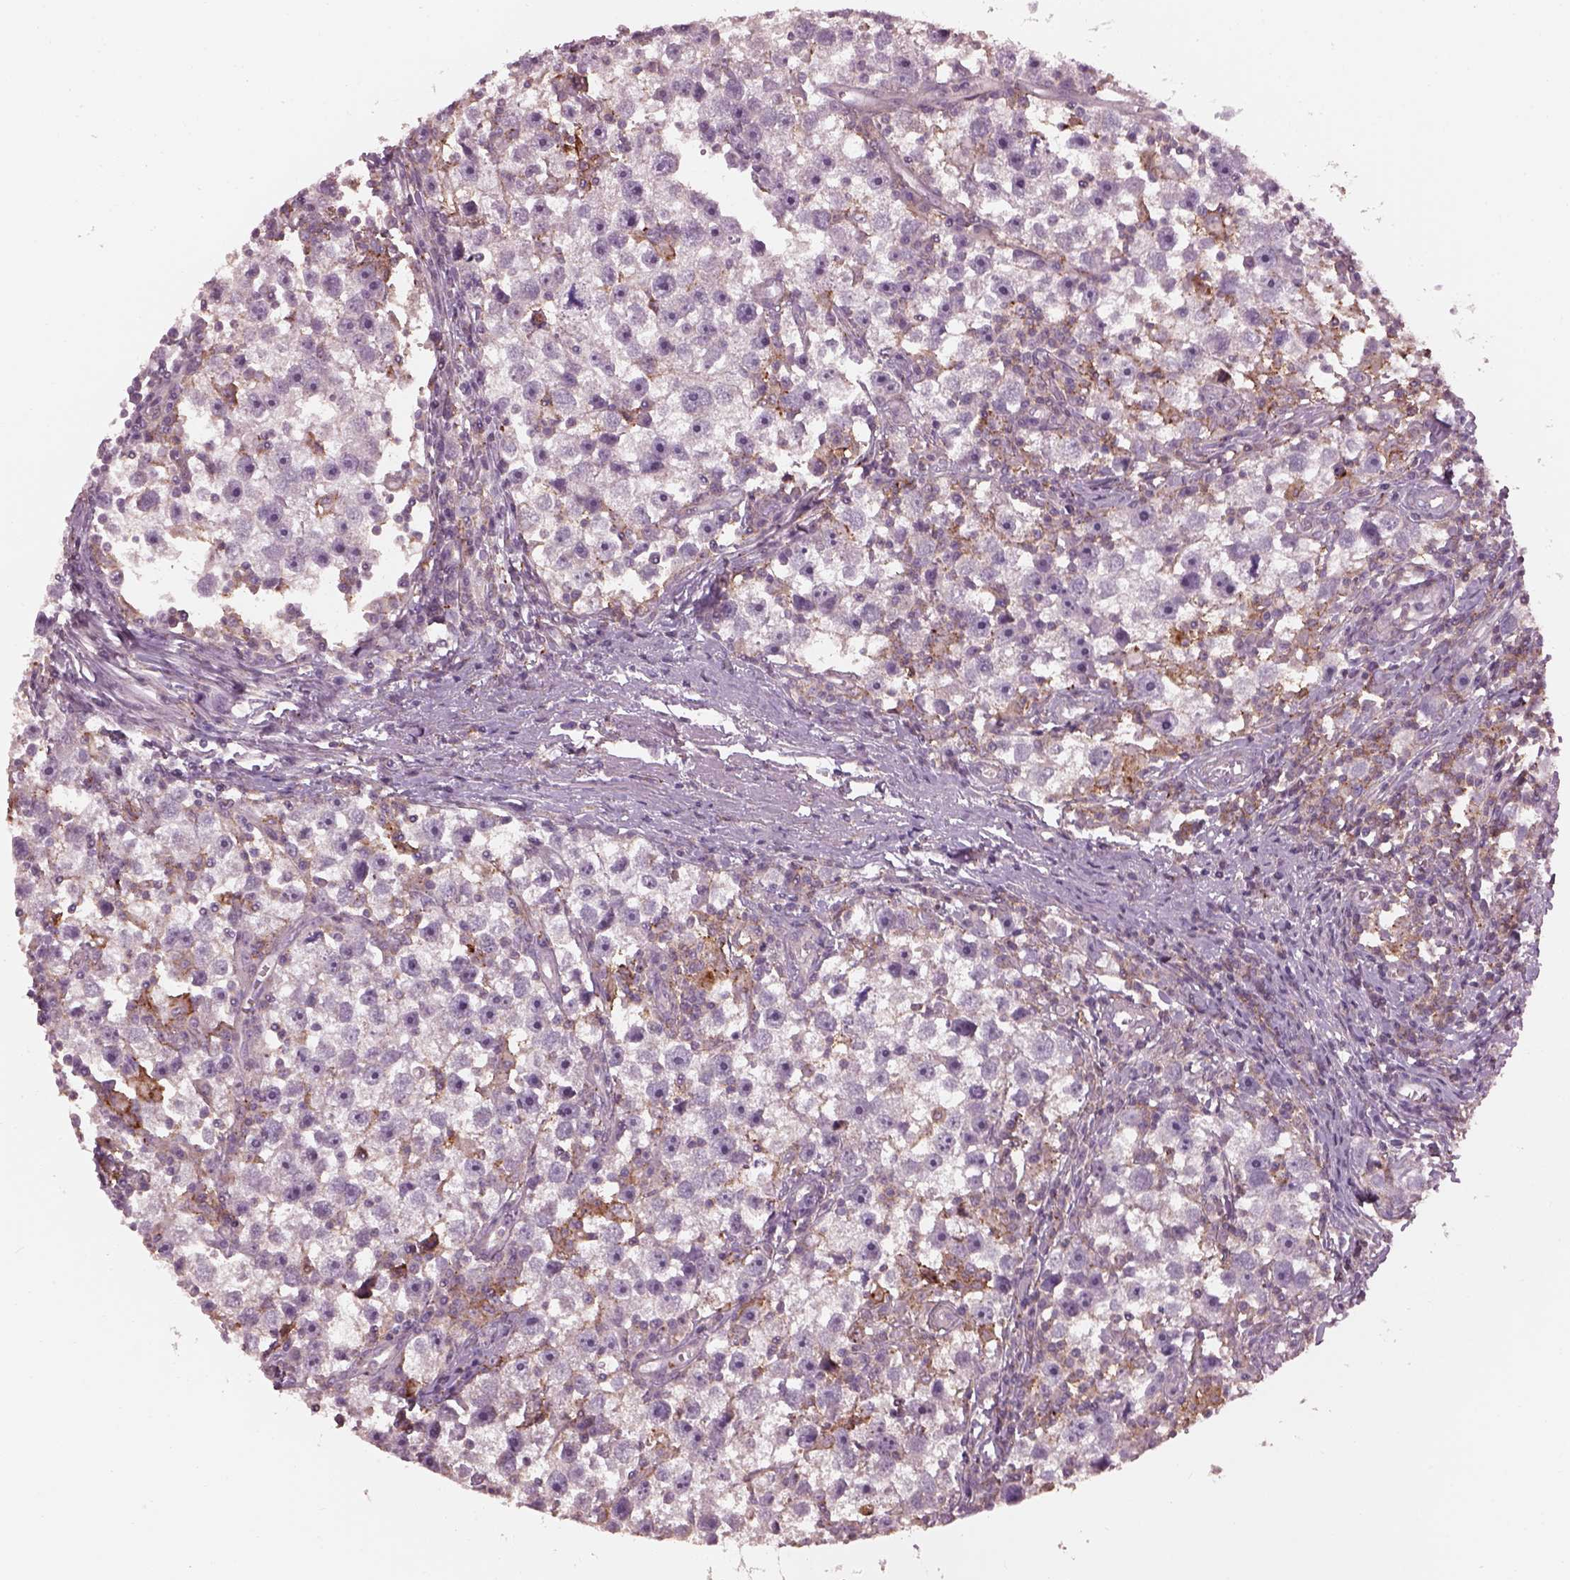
{"staining": {"intensity": "negative", "quantity": "none", "location": "none"}, "tissue": "testis cancer", "cell_type": "Tumor cells", "image_type": "cancer", "snomed": [{"axis": "morphology", "description": "Seminoma, NOS"}, {"axis": "topography", "description": "Testis"}], "caption": "IHC histopathology image of human seminoma (testis) stained for a protein (brown), which reveals no staining in tumor cells.", "gene": "SRI", "patient": {"sex": "male", "age": 30}}